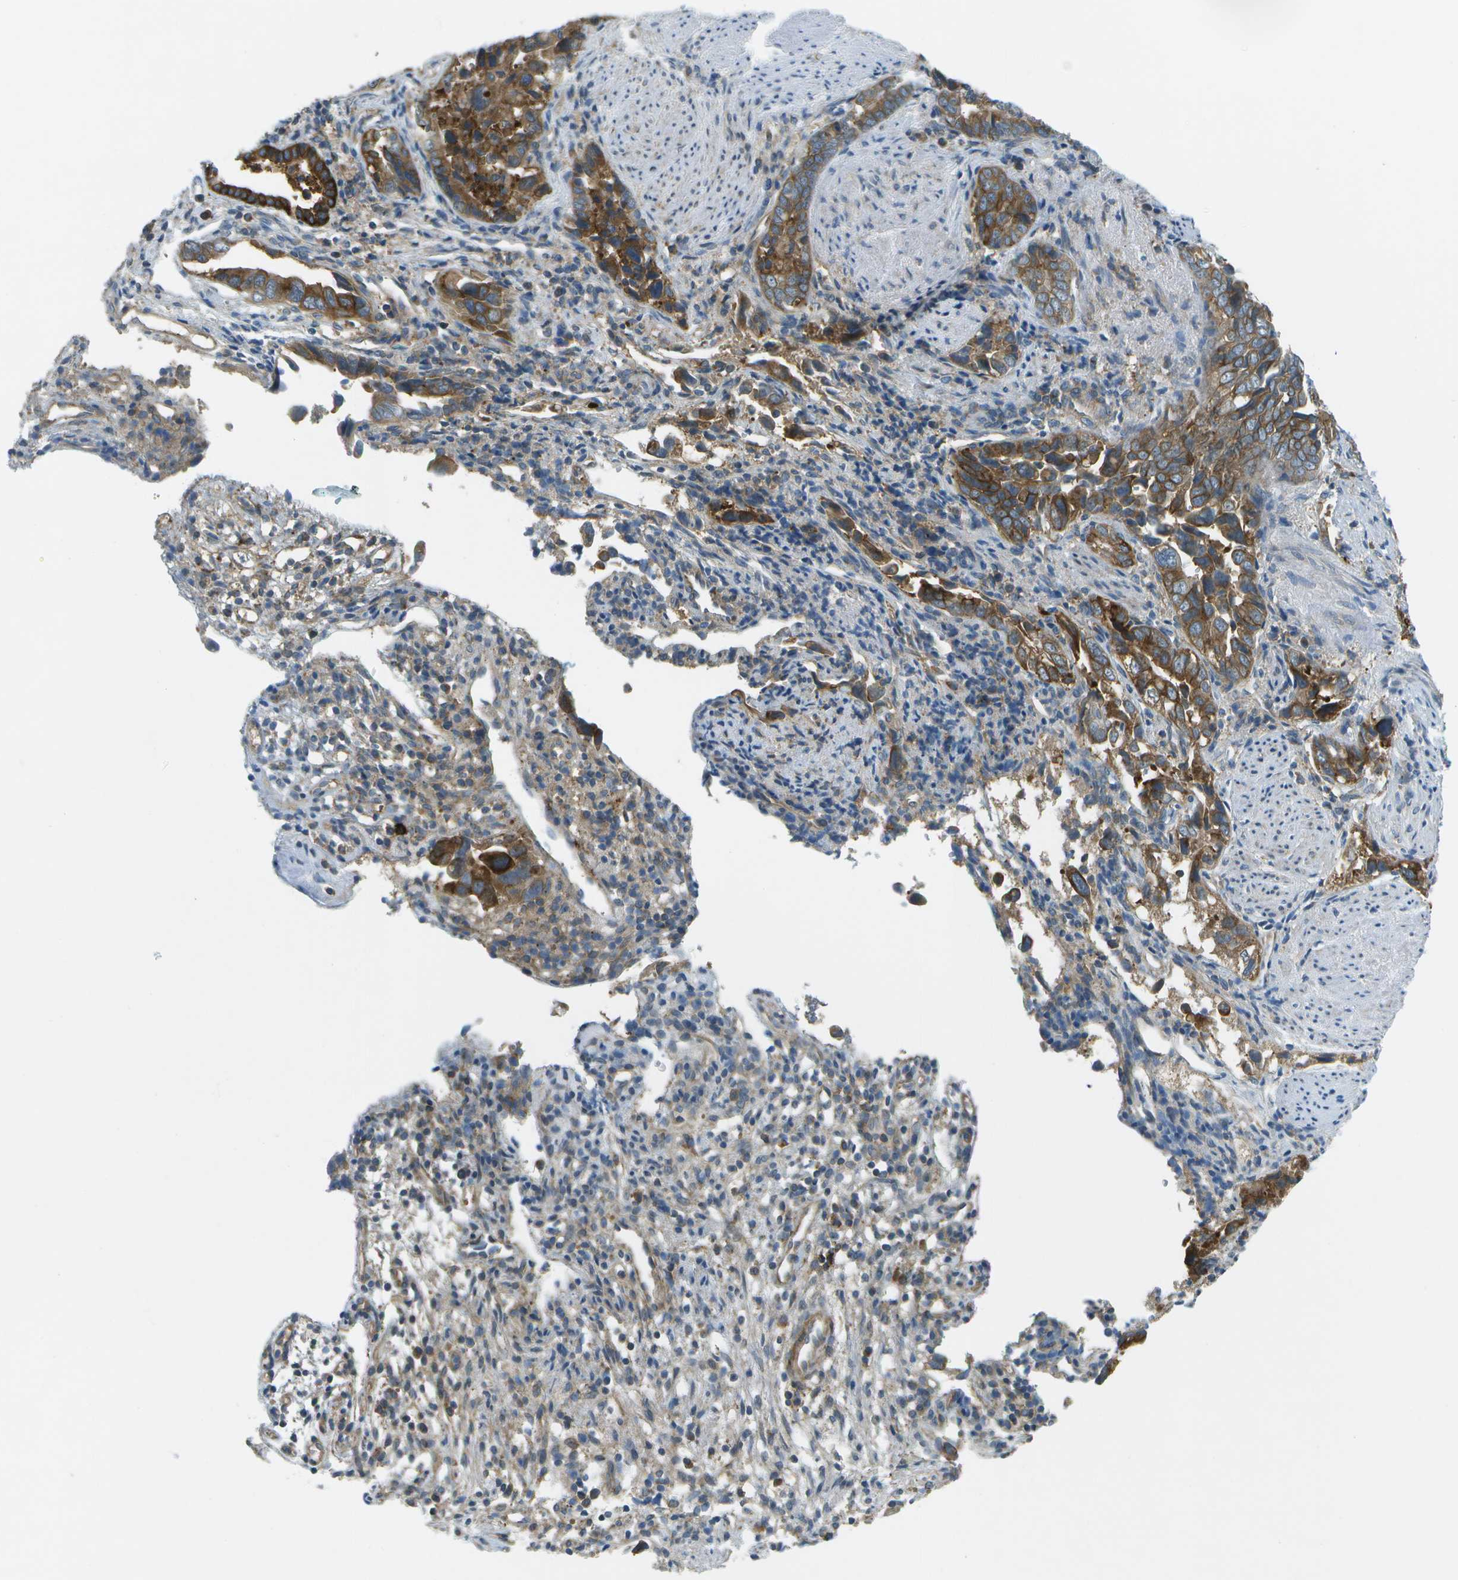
{"staining": {"intensity": "strong", "quantity": "25%-75%", "location": "cytoplasmic/membranous"}, "tissue": "liver cancer", "cell_type": "Tumor cells", "image_type": "cancer", "snomed": [{"axis": "morphology", "description": "Cholangiocarcinoma"}, {"axis": "topography", "description": "Liver"}], "caption": "The micrograph exhibits a brown stain indicating the presence of a protein in the cytoplasmic/membranous of tumor cells in liver cholangiocarcinoma.", "gene": "WNK2", "patient": {"sex": "female", "age": 79}}